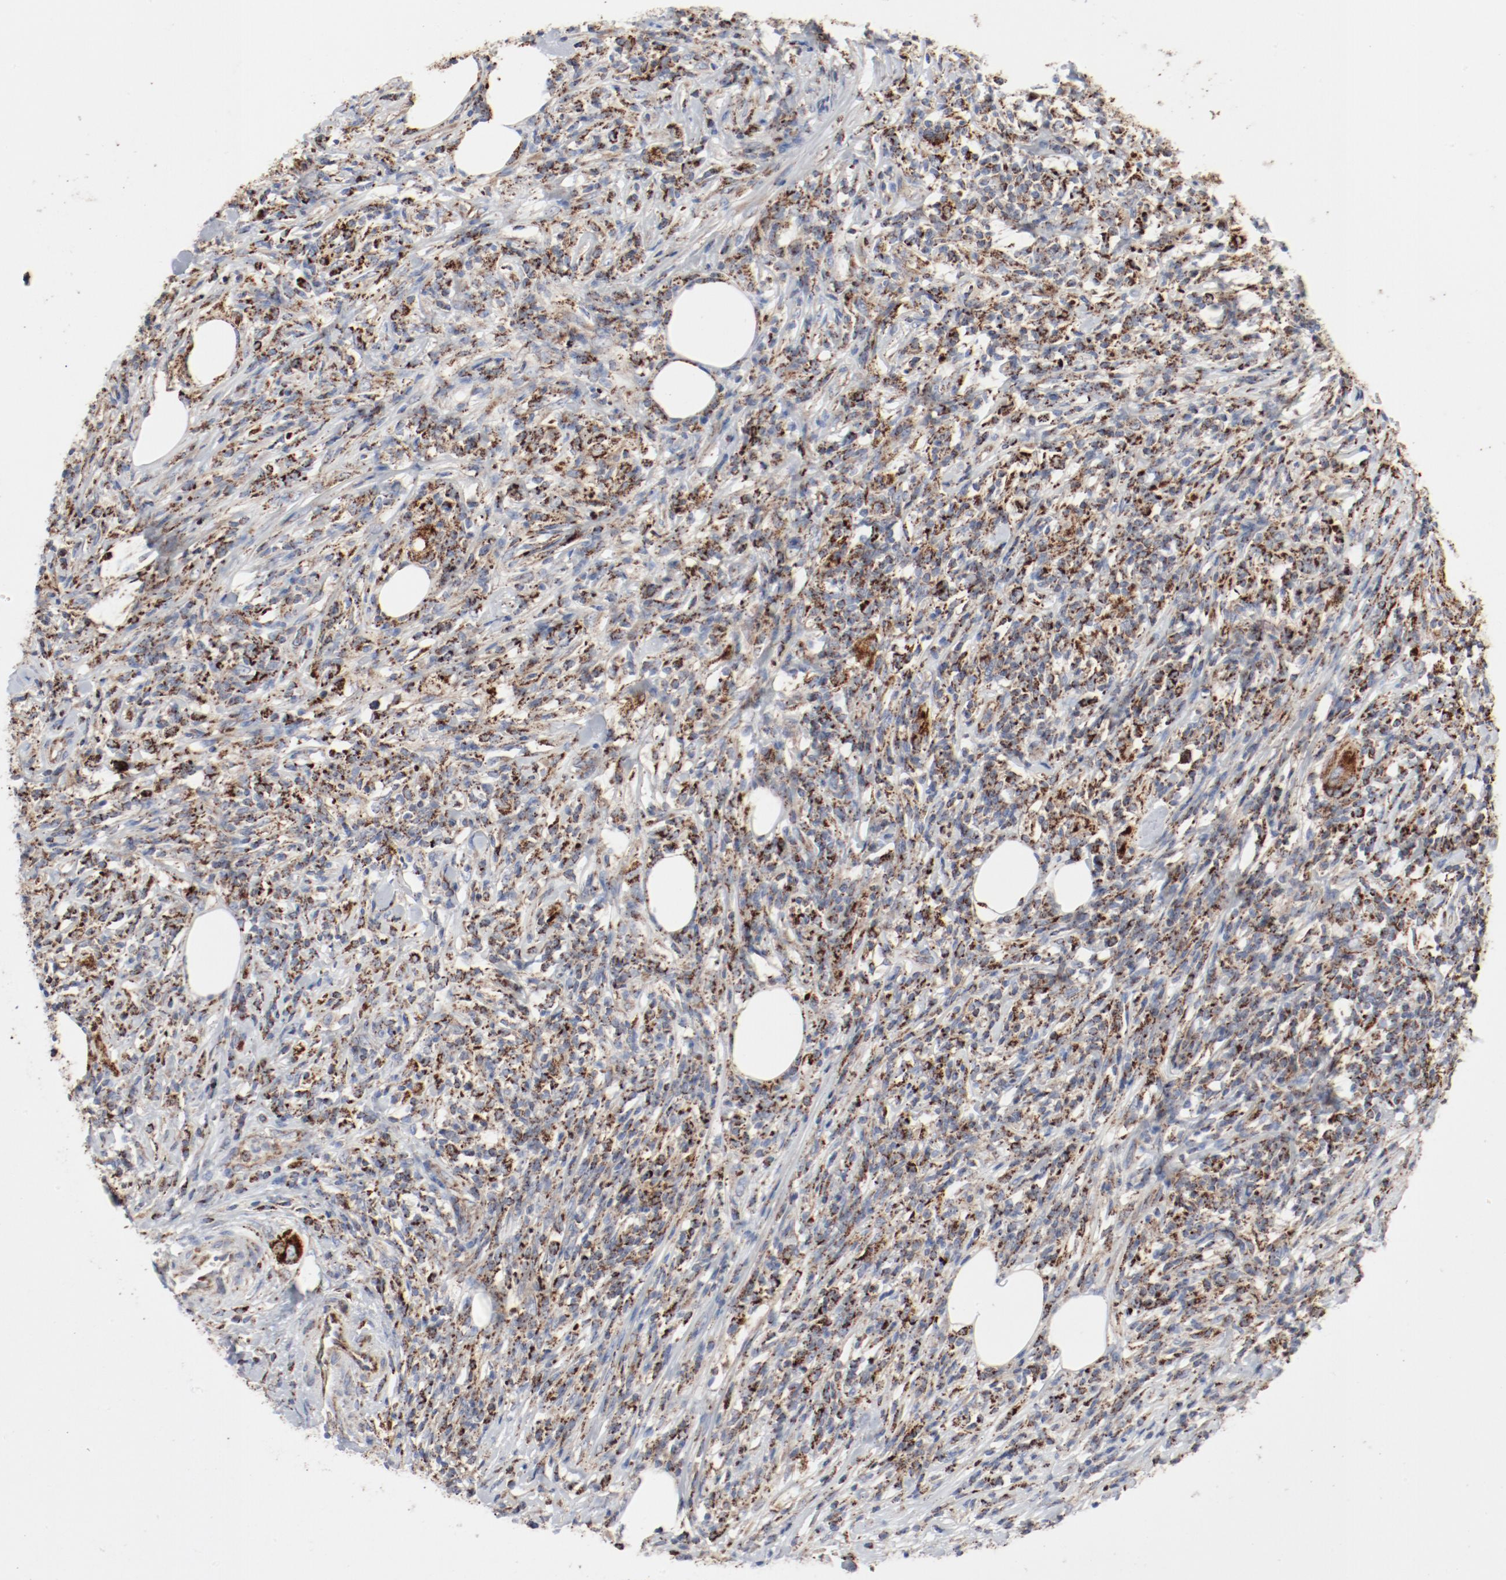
{"staining": {"intensity": "moderate", "quantity": ">75%", "location": "cytoplasmic/membranous"}, "tissue": "lymphoma", "cell_type": "Tumor cells", "image_type": "cancer", "snomed": [{"axis": "morphology", "description": "Malignant lymphoma, non-Hodgkin's type, High grade"}, {"axis": "topography", "description": "Lymph node"}], "caption": "Brown immunohistochemical staining in lymphoma reveals moderate cytoplasmic/membranous expression in approximately >75% of tumor cells. (IHC, brightfield microscopy, high magnification).", "gene": "SETD3", "patient": {"sex": "female", "age": 84}}